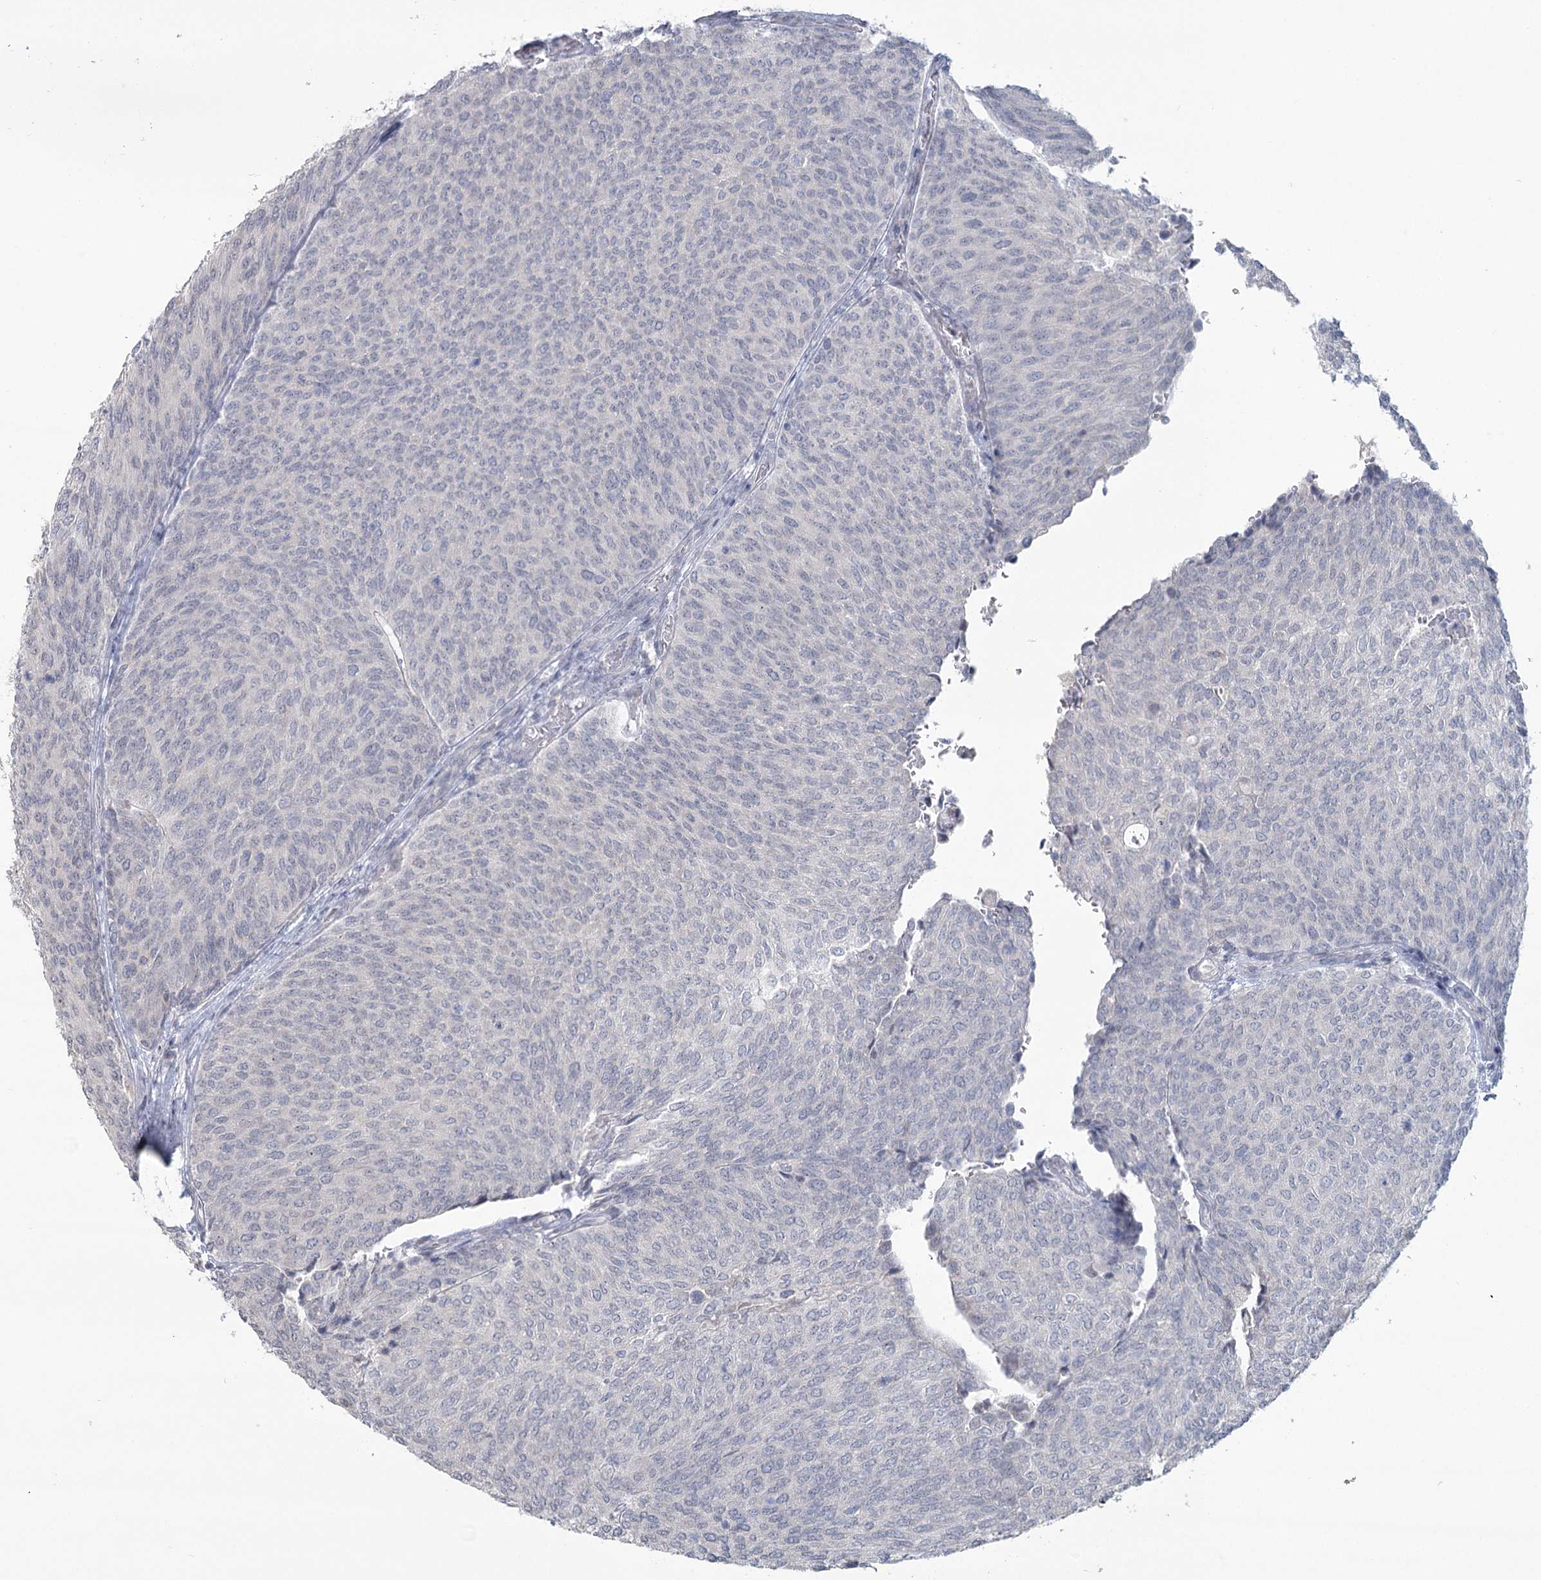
{"staining": {"intensity": "negative", "quantity": "none", "location": "none"}, "tissue": "urothelial cancer", "cell_type": "Tumor cells", "image_type": "cancer", "snomed": [{"axis": "morphology", "description": "Urothelial carcinoma, Low grade"}, {"axis": "topography", "description": "Urinary bladder"}], "caption": "The immunohistochemistry (IHC) photomicrograph has no significant expression in tumor cells of low-grade urothelial carcinoma tissue. Nuclei are stained in blue.", "gene": "SLC9A3", "patient": {"sex": "female", "age": 79}}